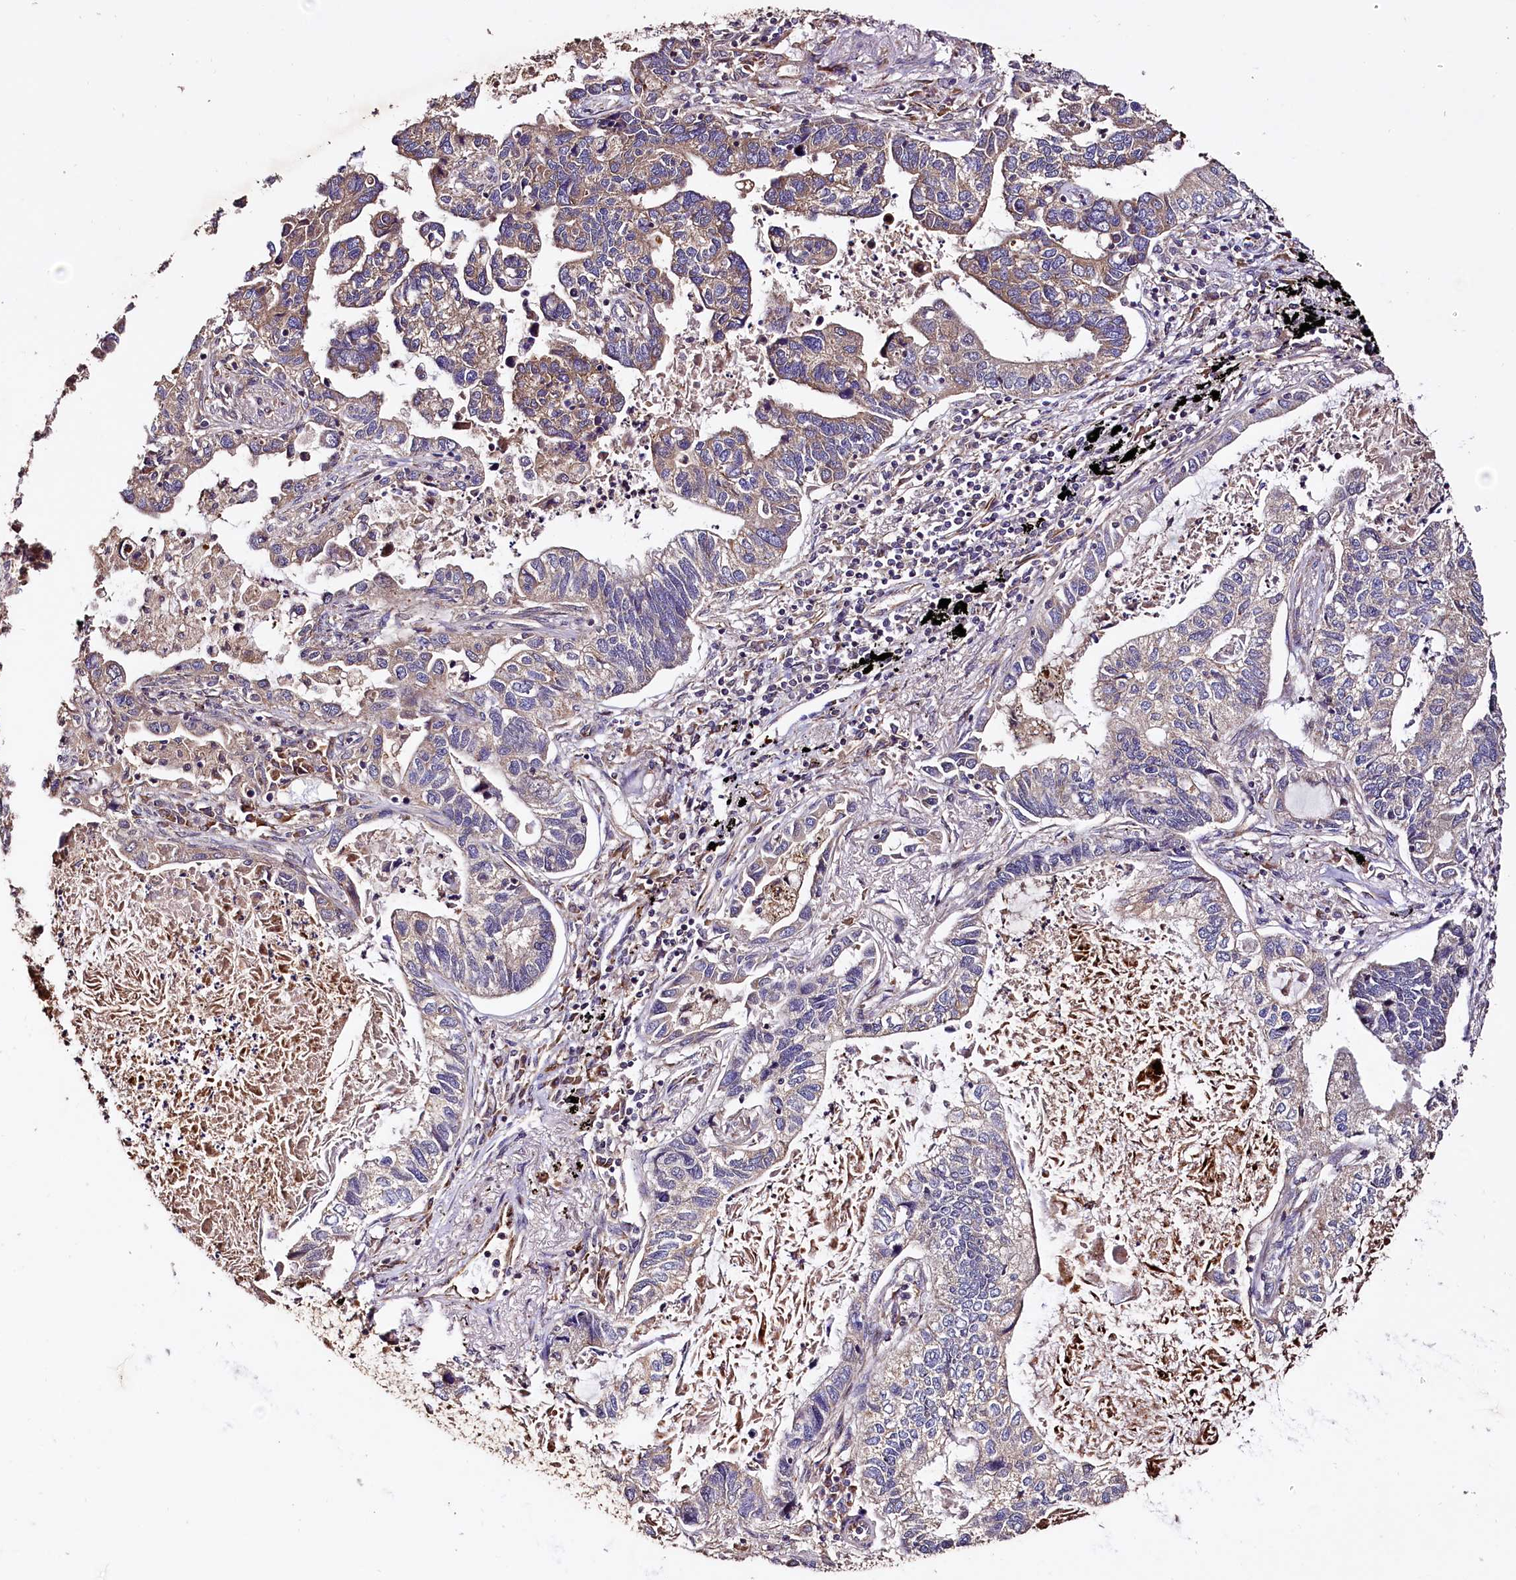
{"staining": {"intensity": "moderate", "quantity": "<25%", "location": "cytoplasmic/membranous"}, "tissue": "lung cancer", "cell_type": "Tumor cells", "image_type": "cancer", "snomed": [{"axis": "morphology", "description": "Adenocarcinoma, NOS"}, {"axis": "topography", "description": "Lung"}], "caption": "A brown stain highlights moderate cytoplasmic/membranous expression of a protein in adenocarcinoma (lung) tumor cells. (brown staining indicates protein expression, while blue staining denotes nuclei).", "gene": "RASSF1", "patient": {"sex": "male", "age": 67}}